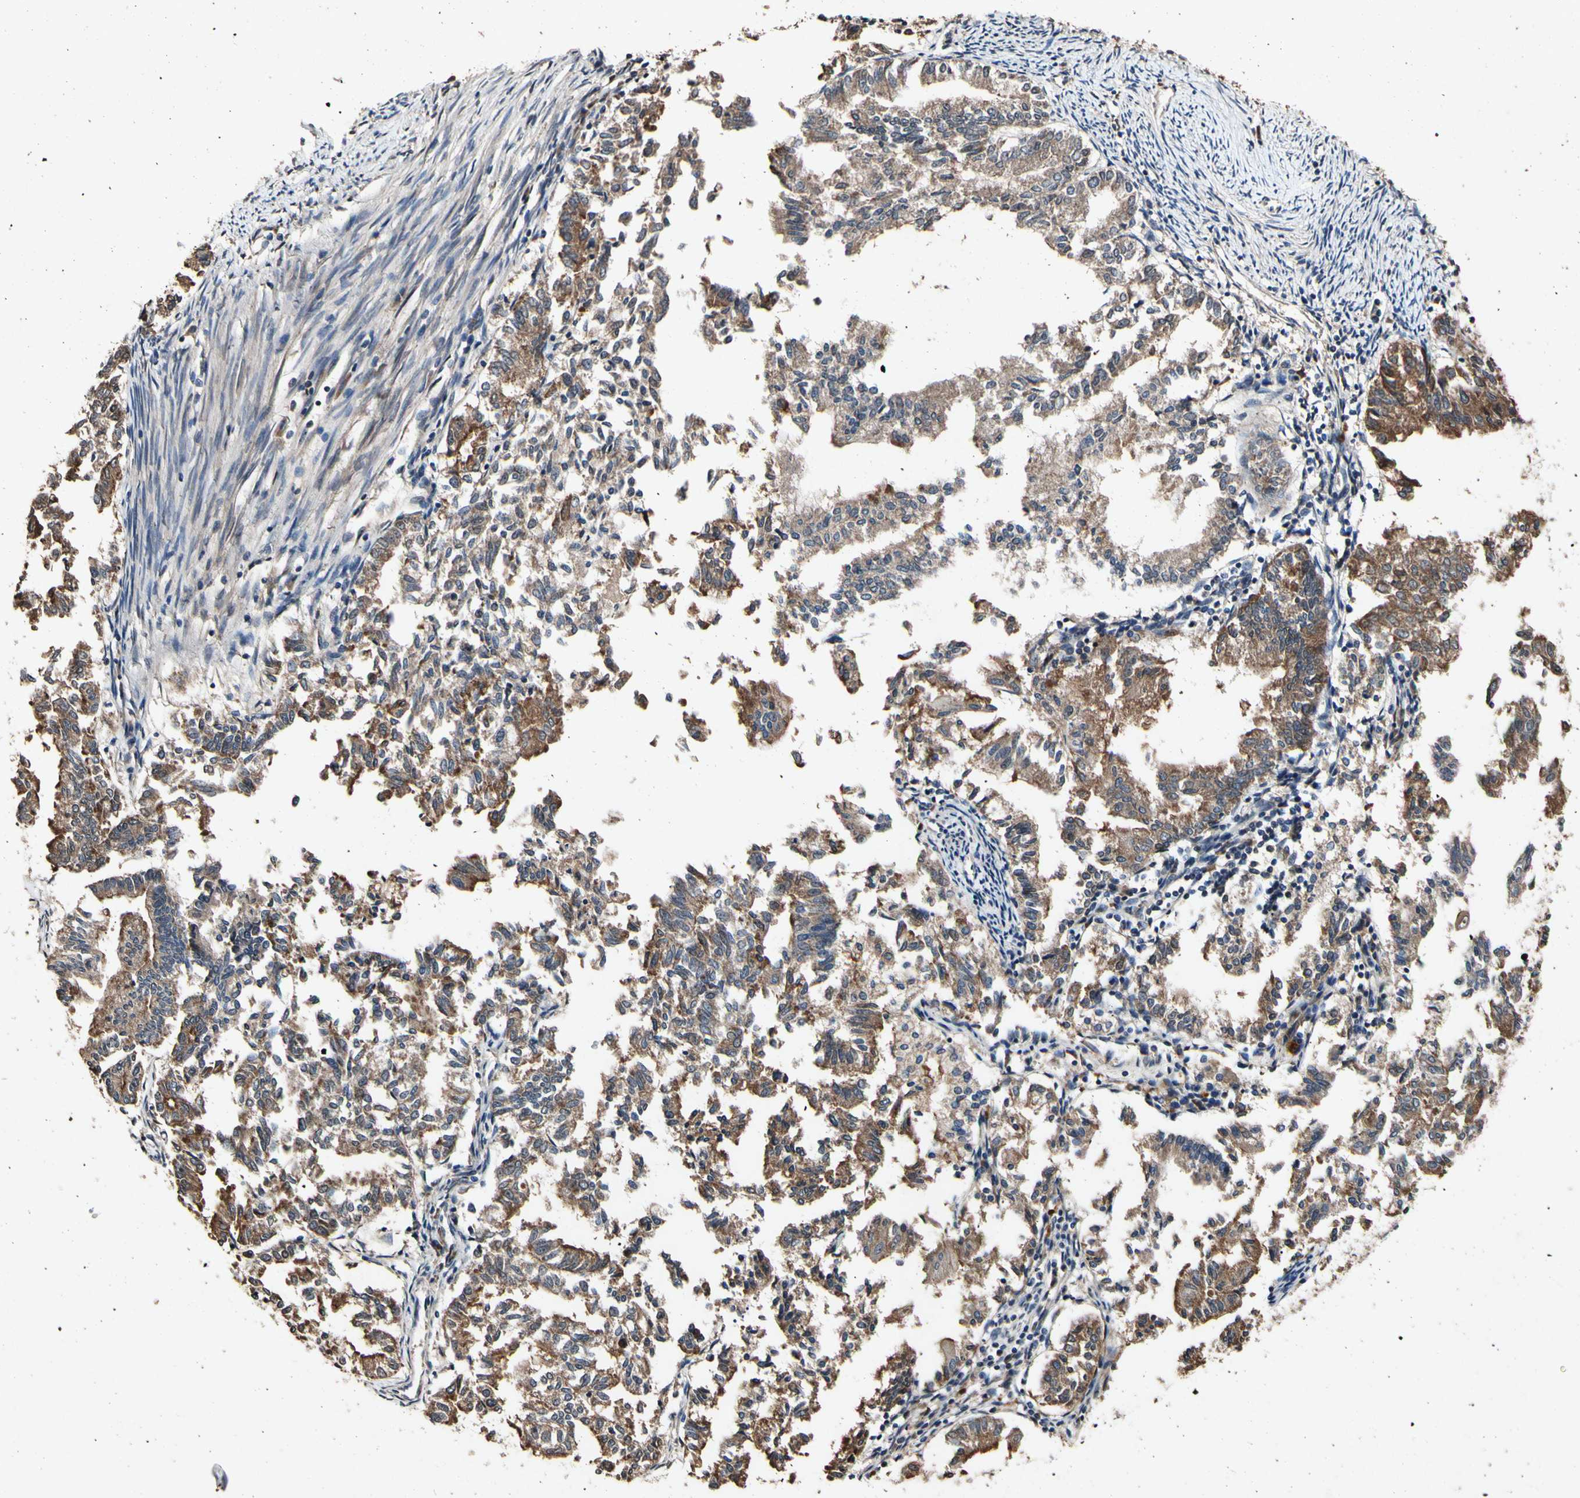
{"staining": {"intensity": "moderate", "quantity": ">75%", "location": "cytoplasmic/membranous"}, "tissue": "endometrial cancer", "cell_type": "Tumor cells", "image_type": "cancer", "snomed": [{"axis": "morphology", "description": "Necrosis, NOS"}, {"axis": "morphology", "description": "Adenocarcinoma, NOS"}, {"axis": "topography", "description": "Endometrium"}], "caption": "Protein staining by immunohistochemistry shows moderate cytoplasmic/membranous positivity in about >75% of tumor cells in endometrial cancer (adenocarcinoma).", "gene": "PLAT", "patient": {"sex": "female", "age": 79}}